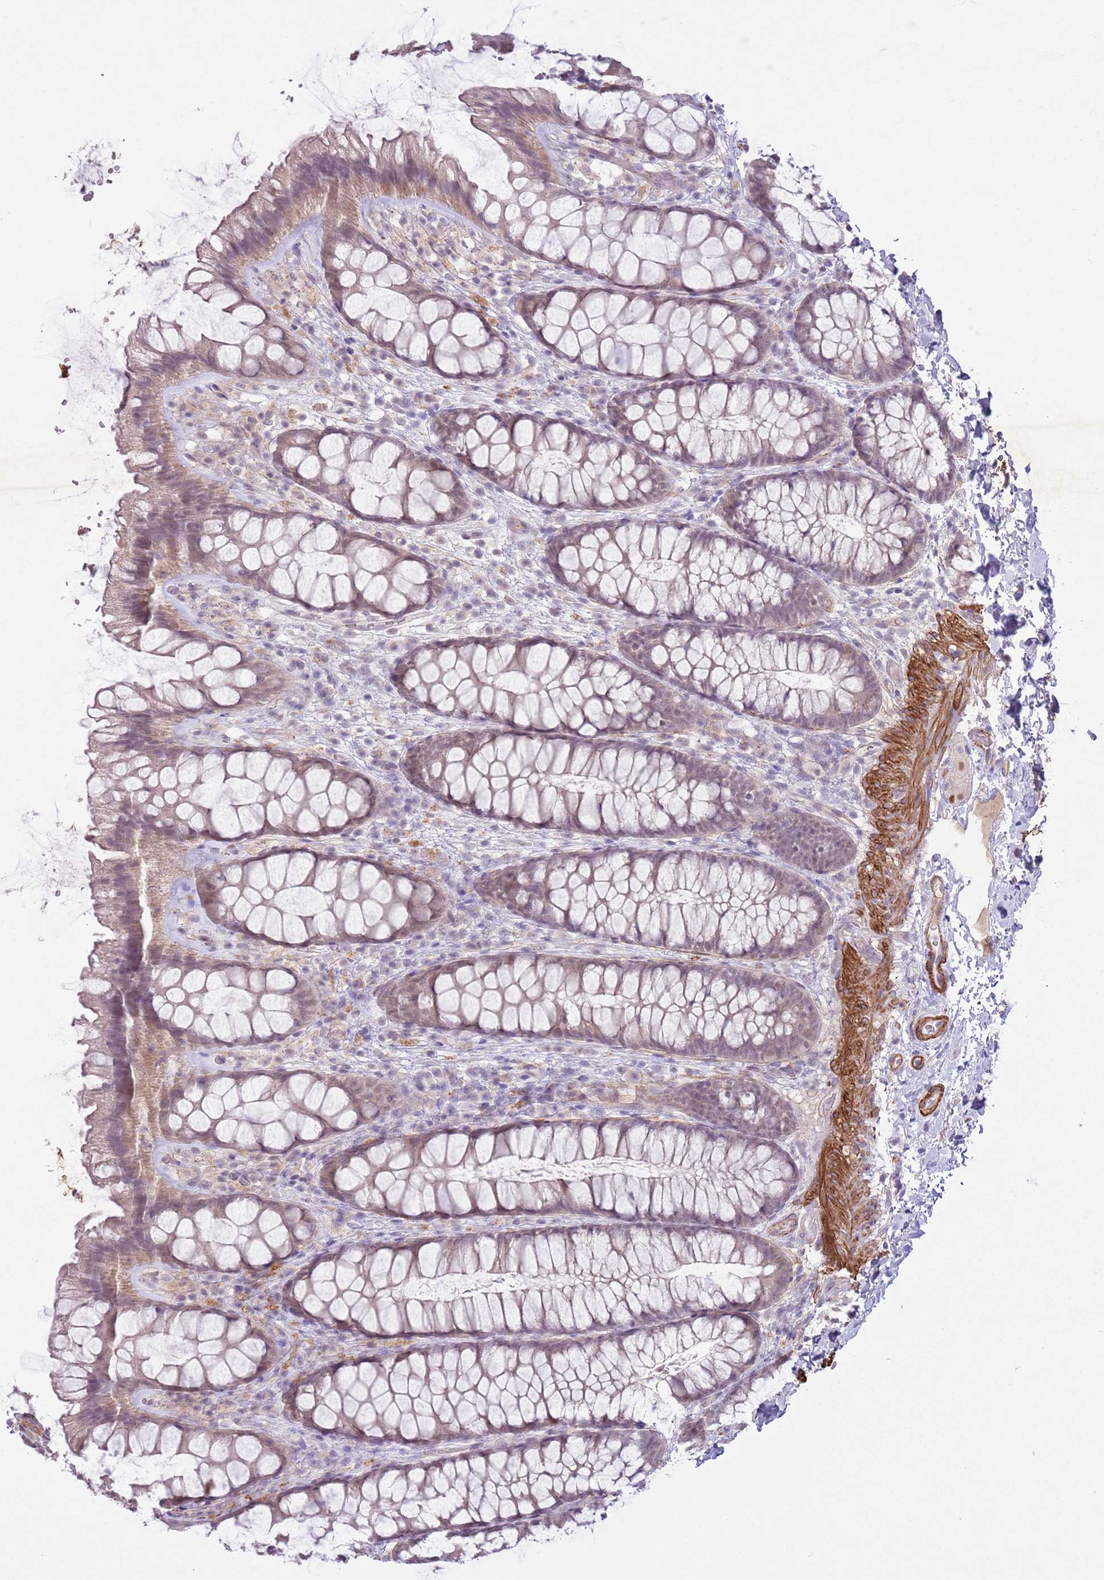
{"staining": {"intensity": "moderate", "quantity": ">75%", "location": "cytoplasmic/membranous,nuclear"}, "tissue": "colon", "cell_type": "Endothelial cells", "image_type": "normal", "snomed": [{"axis": "morphology", "description": "Normal tissue, NOS"}, {"axis": "topography", "description": "Colon"}], "caption": "Immunohistochemical staining of normal colon reveals moderate cytoplasmic/membranous,nuclear protein staining in approximately >75% of endothelial cells. The protein is stained brown, and the nuclei are stained in blue (DAB (3,3'-diaminobenzidine) IHC with brightfield microscopy, high magnification).", "gene": "CCNI", "patient": {"sex": "male", "age": 46}}